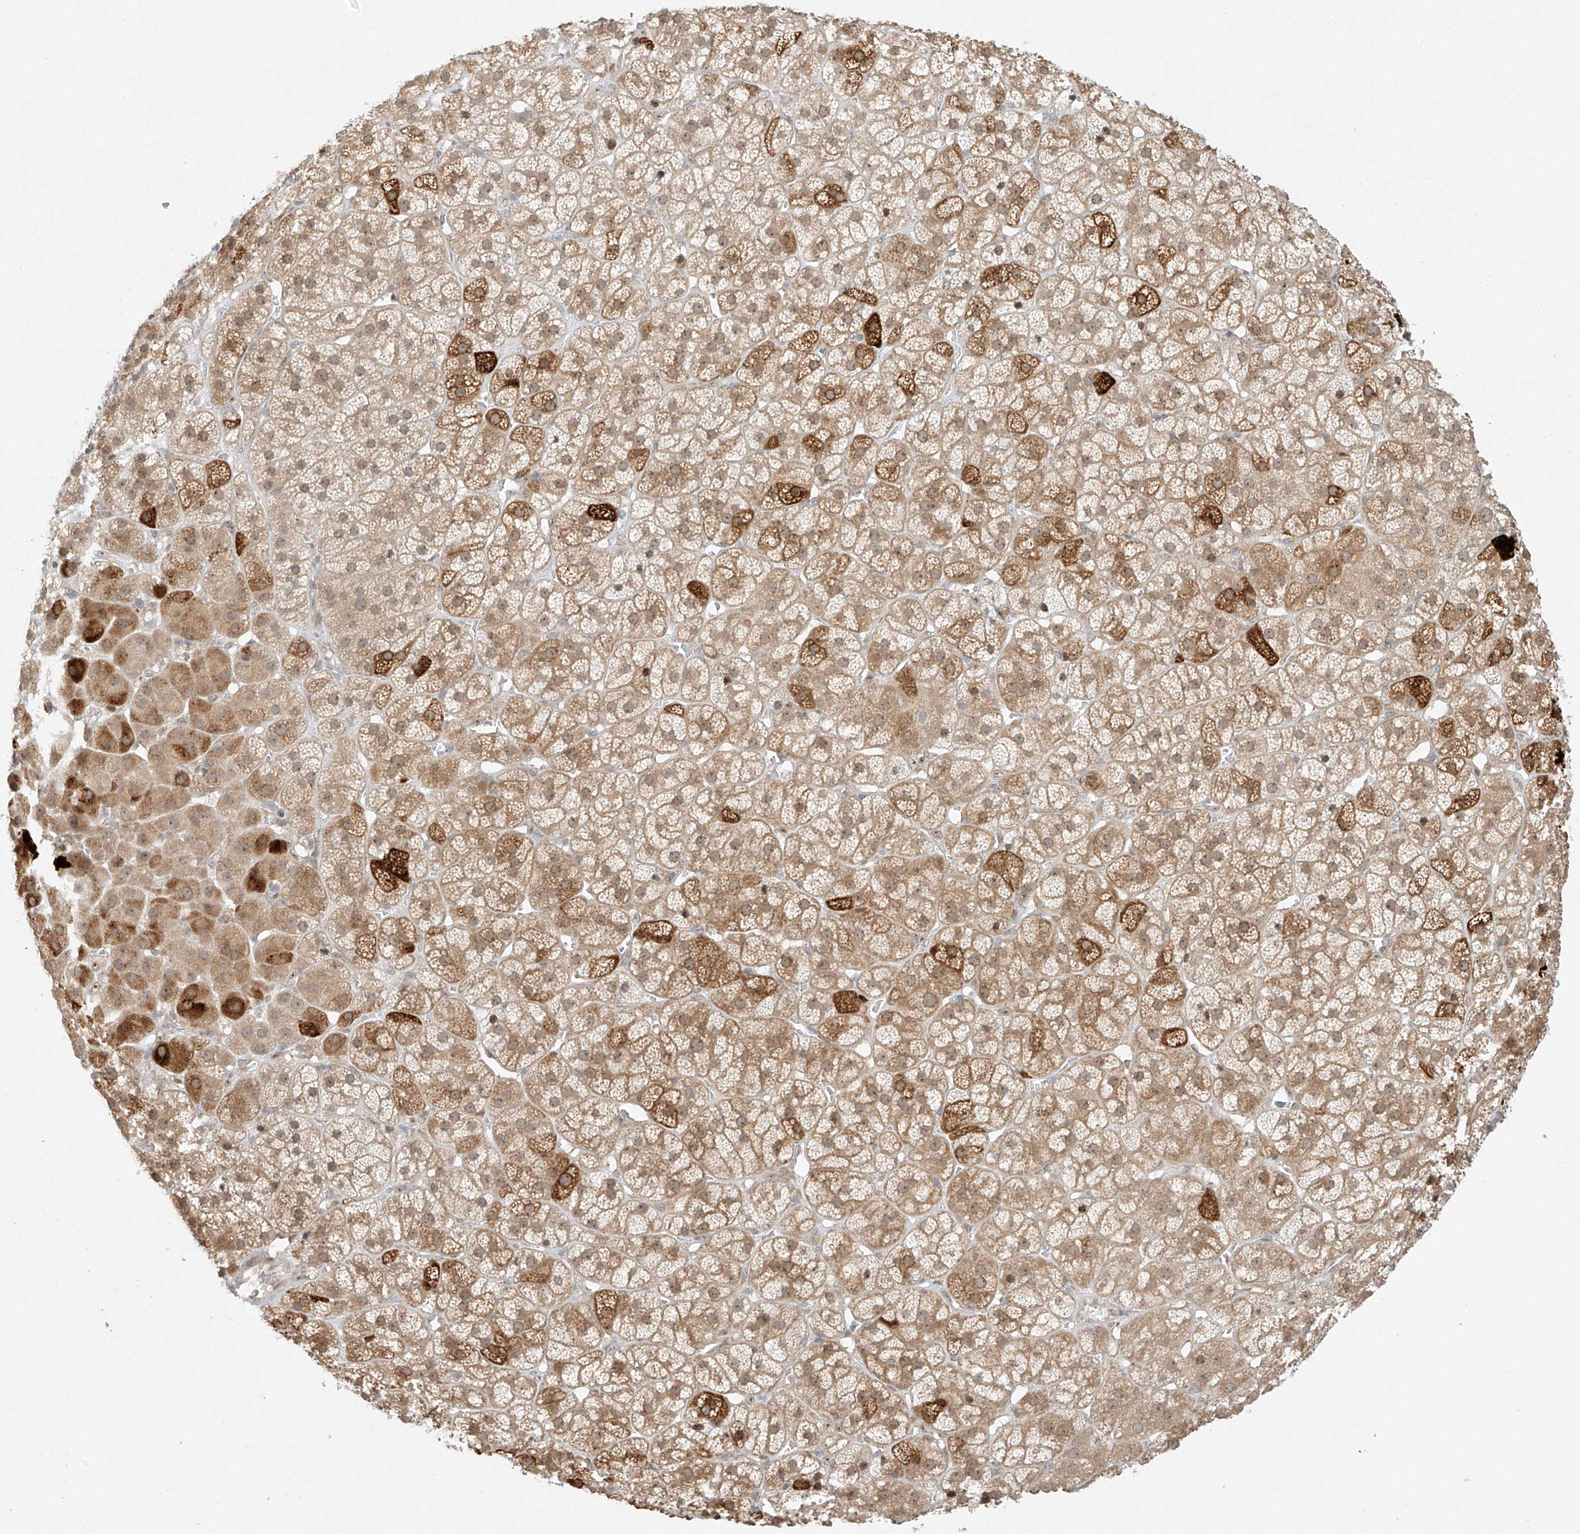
{"staining": {"intensity": "moderate", "quantity": "25%-75%", "location": "cytoplasmic/membranous"}, "tissue": "adrenal gland", "cell_type": "Glandular cells", "image_type": "normal", "snomed": [{"axis": "morphology", "description": "Normal tissue, NOS"}, {"axis": "topography", "description": "Adrenal gland"}], "caption": "A micrograph showing moderate cytoplasmic/membranous staining in about 25%-75% of glandular cells in benign adrenal gland, as visualized by brown immunohistochemical staining.", "gene": "TASP1", "patient": {"sex": "female", "age": 57}}